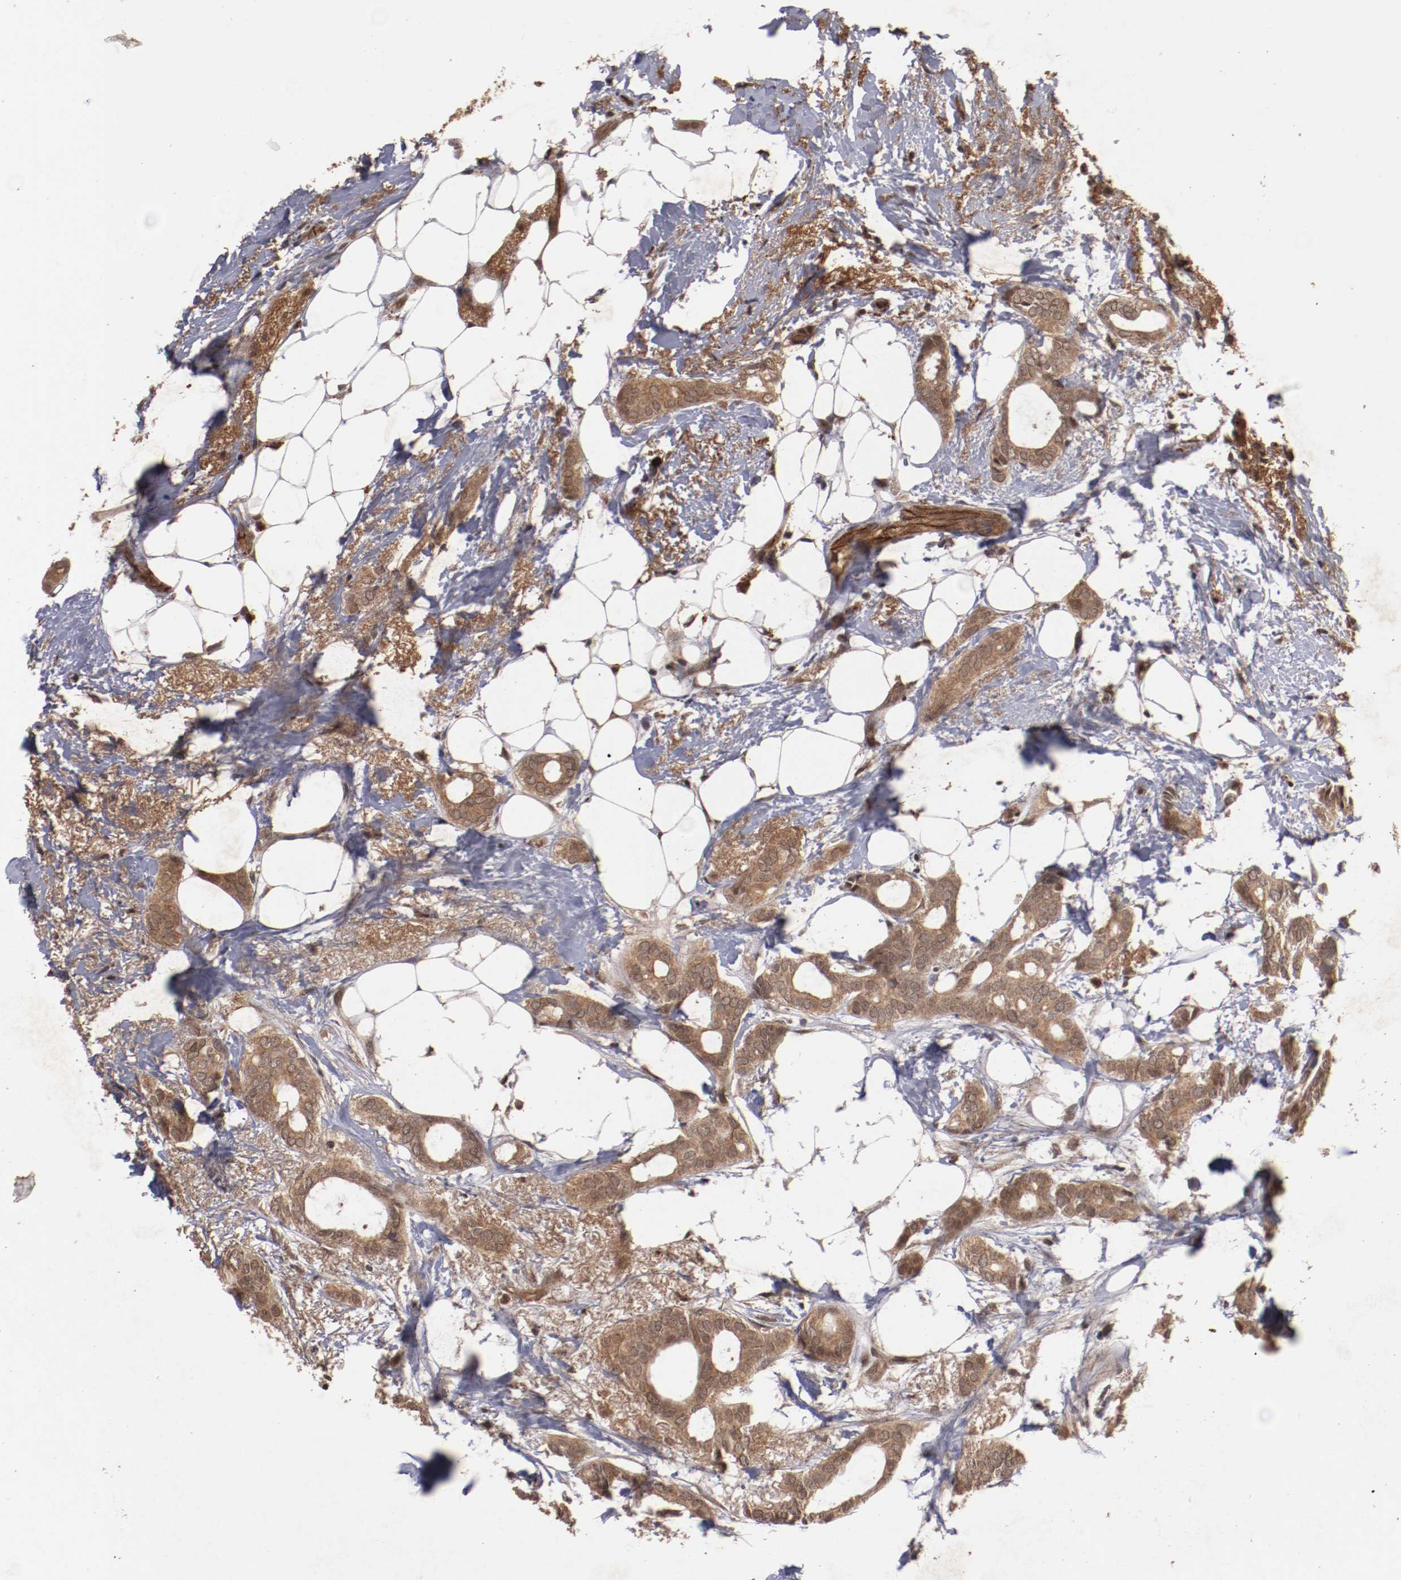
{"staining": {"intensity": "strong", "quantity": ">75%", "location": "cytoplasmic/membranous"}, "tissue": "breast cancer", "cell_type": "Tumor cells", "image_type": "cancer", "snomed": [{"axis": "morphology", "description": "Duct carcinoma"}, {"axis": "topography", "description": "Breast"}], "caption": "Strong cytoplasmic/membranous staining for a protein is seen in approximately >75% of tumor cells of breast cancer using immunohistochemistry (IHC).", "gene": "TENM1", "patient": {"sex": "female", "age": 54}}